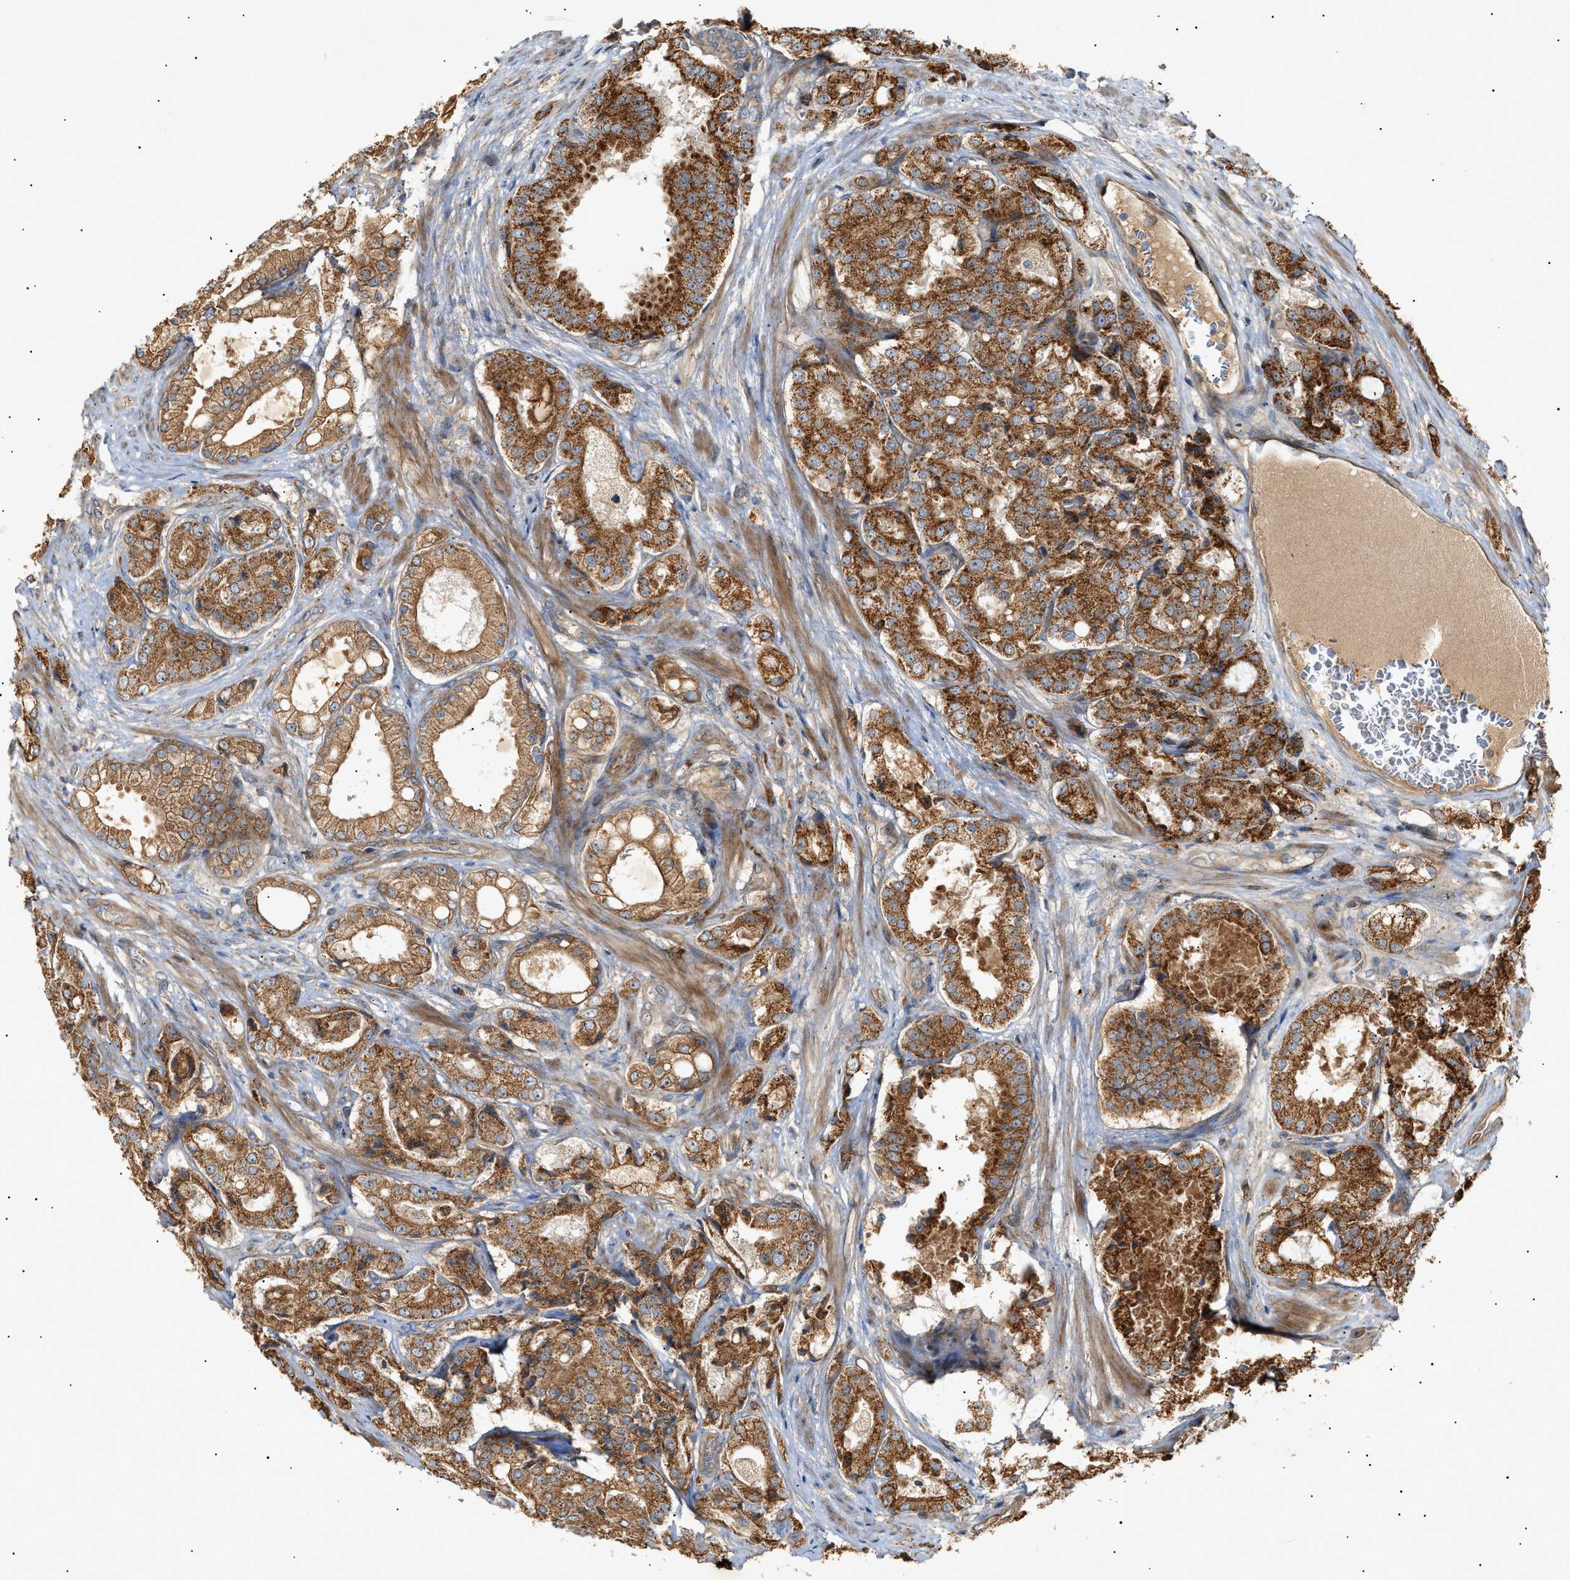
{"staining": {"intensity": "strong", "quantity": ">75%", "location": "cytoplasmic/membranous"}, "tissue": "prostate cancer", "cell_type": "Tumor cells", "image_type": "cancer", "snomed": [{"axis": "morphology", "description": "Adenocarcinoma, High grade"}, {"axis": "topography", "description": "Prostate"}], "caption": "This is a micrograph of IHC staining of prostate cancer (adenocarcinoma (high-grade)), which shows strong positivity in the cytoplasmic/membranous of tumor cells.", "gene": "MTCH1", "patient": {"sex": "male", "age": 65}}